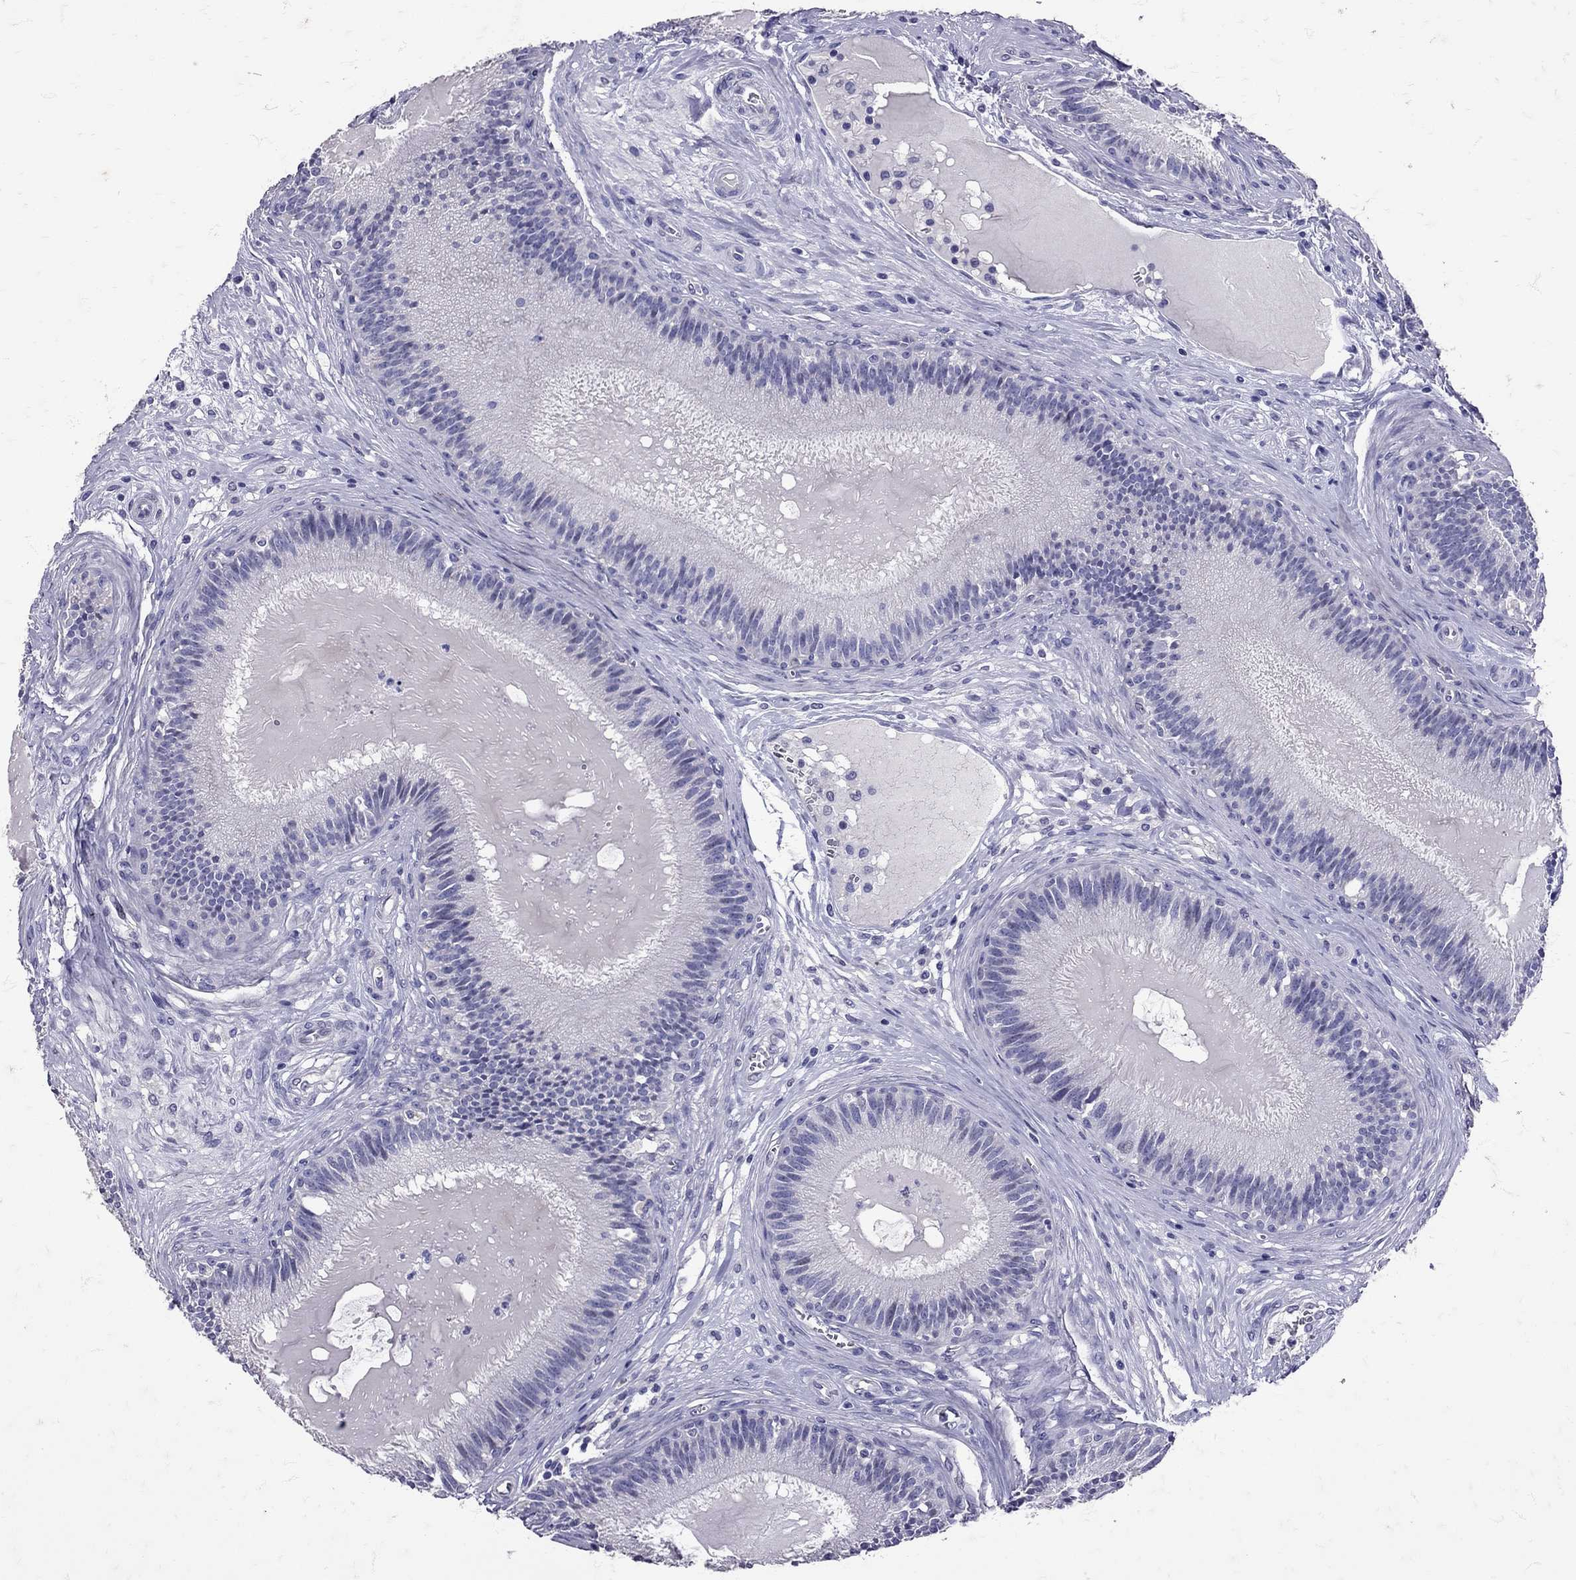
{"staining": {"intensity": "negative", "quantity": "none", "location": "none"}, "tissue": "epididymis", "cell_type": "Glandular cells", "image_type": "normal", "snomed": [{"axis": "morphology", "description": "Normal tissue, NOS"}, {"axis": "topography", "description": "Epididymis"}], "caption": "Protein analysis of benign epididymis reveals no significant staining in glandular cells. (Stains: DAB (3,3'-diaminobenzidine) immunohistochemistry with hematoxylin counter stain, Microscopy: brightfield microscopy at high magnification).", "gene": "SST", "patient": {"sex": "male", "age": 27}}